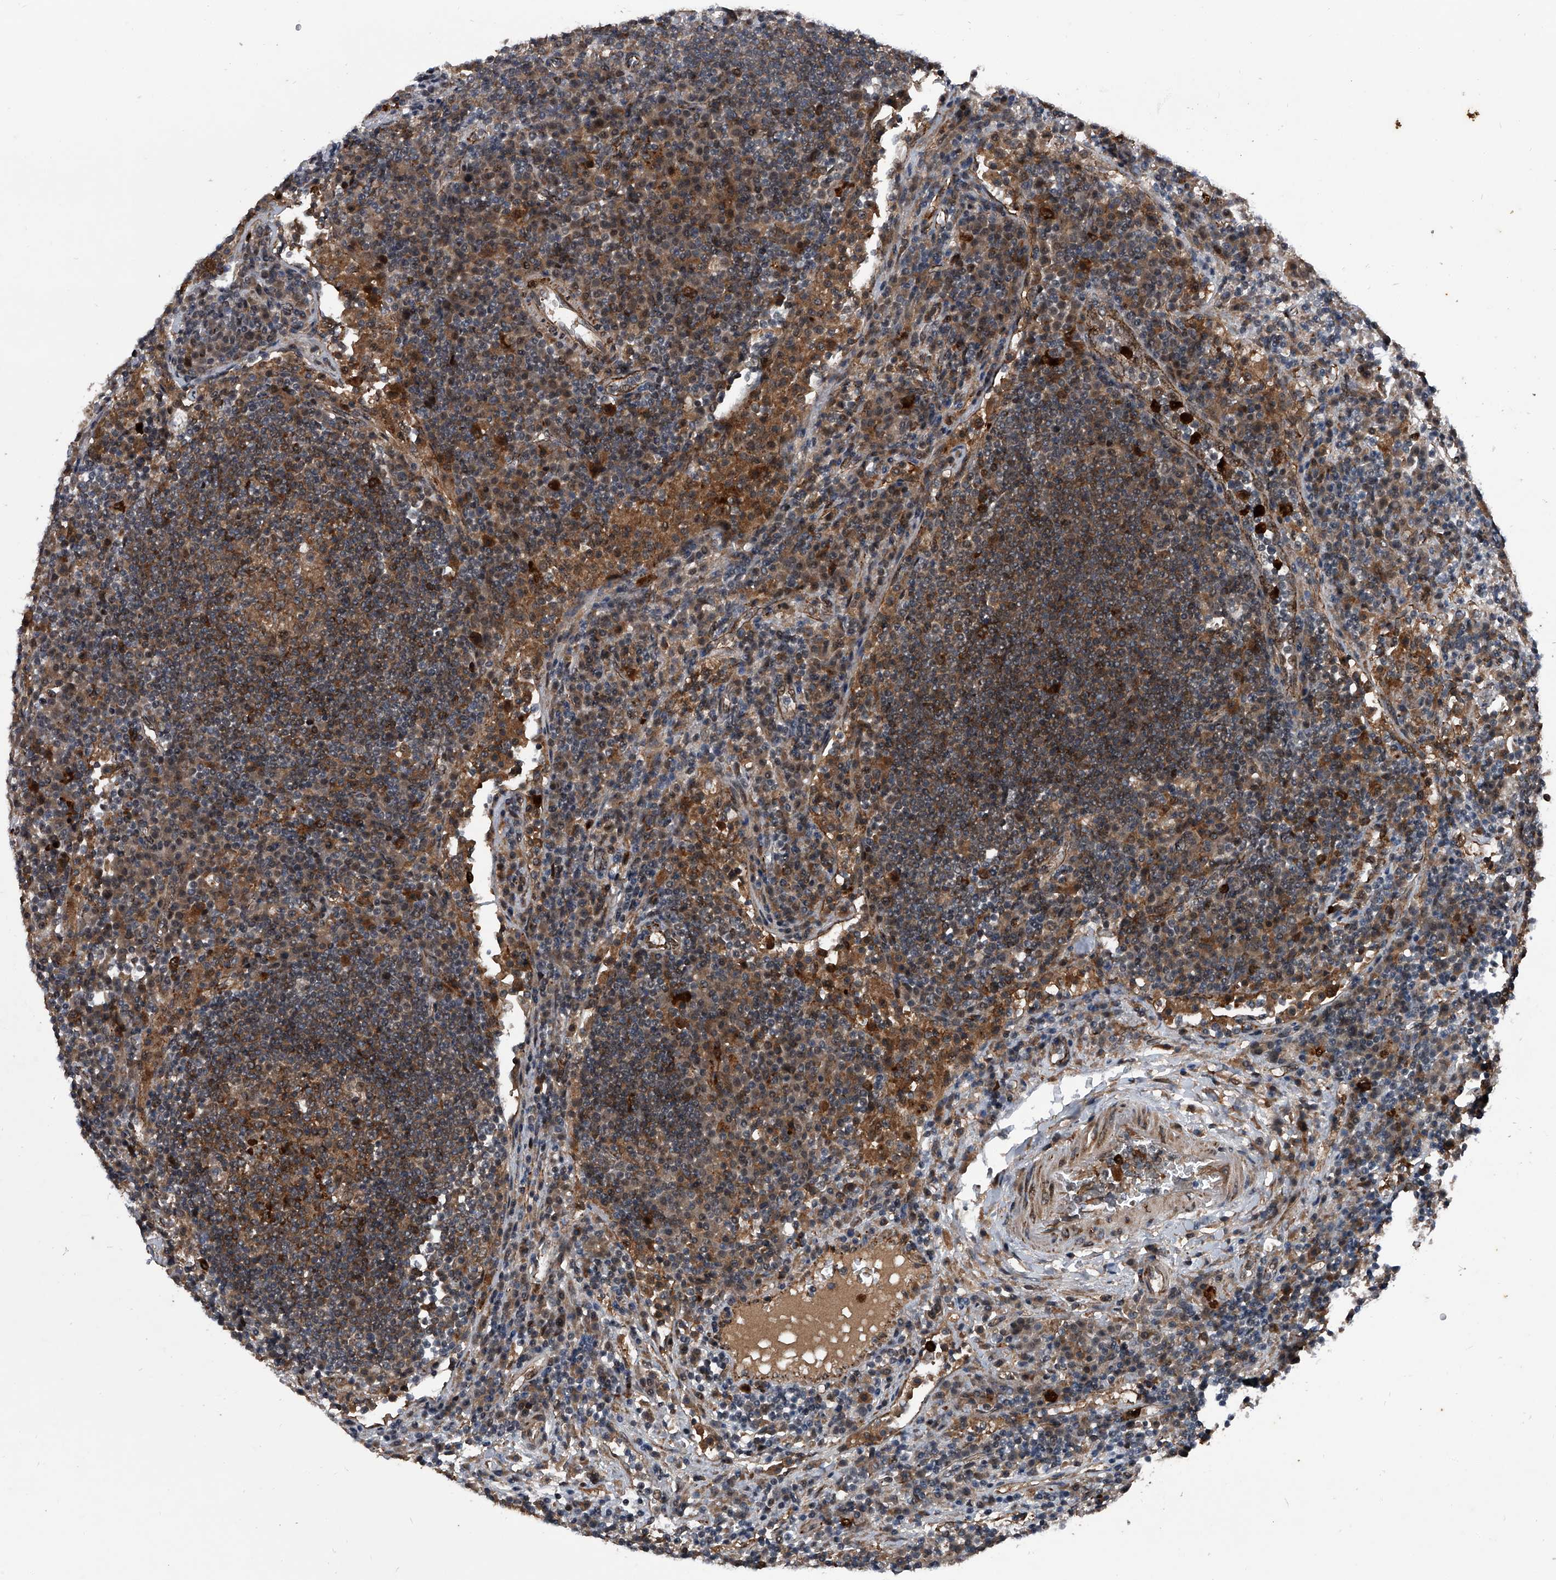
{"staining": {"intensity": "moderate", "quantity": ">75%", "location": "cytoplasmic/membranous"}, "tissue": "lymph node", "cell_type": "Germinal center cells", "image_type": "normal", "snomed": [{"axis": "morphology", "description": "Normal tissue, NOS"}, {"axis": "topography", "description": "Lymph node"}], "caption": "Germinal center cells show medium levels of moderate cytoplasmic/membranous positivity in approximately >75% of cells in normal lymph node.", "gene": "MAPKAP1", "patient": {"sex": "female", "age": 53}}